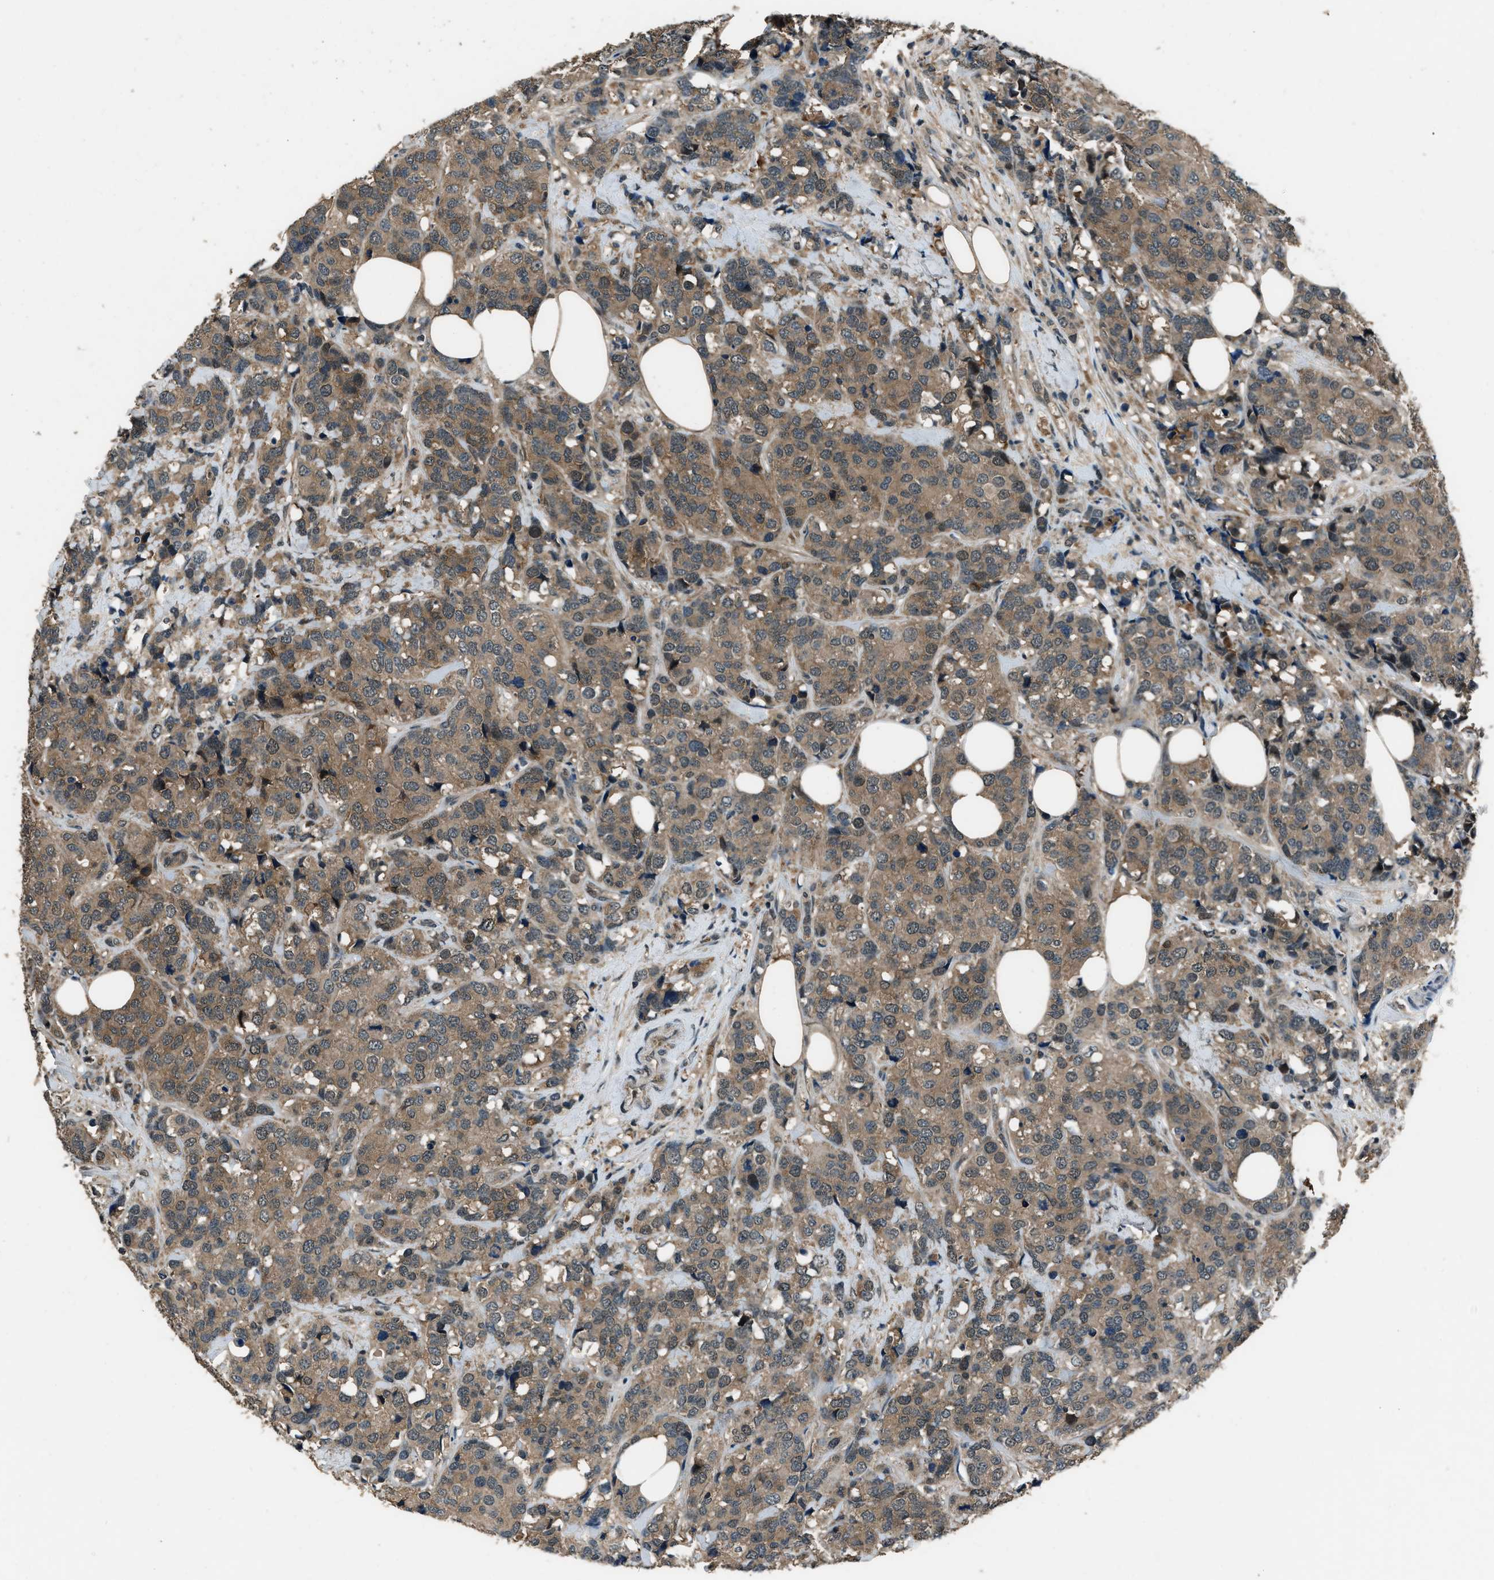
{"staining": {"intensity": "moderate", "quantity": ">75%", "location": "cytoplasmic/membranous"}, "tissue": "breast cancer", "cell_type": "Tumor cells", "image_type": "cancer", "snomed": [{"axis": "morphology", "description": "Lobular carcinoma"}, {"axis": "topography", "description": "Breast"}], "caption": "Protein staining reveals moderate cytoplasmic/membranous positivity in about >75% of tumor cells in breast cancer (lobular carcinoma).", "gene": "NUDCD3", "patient": {"sex": "female", "age": 59}}